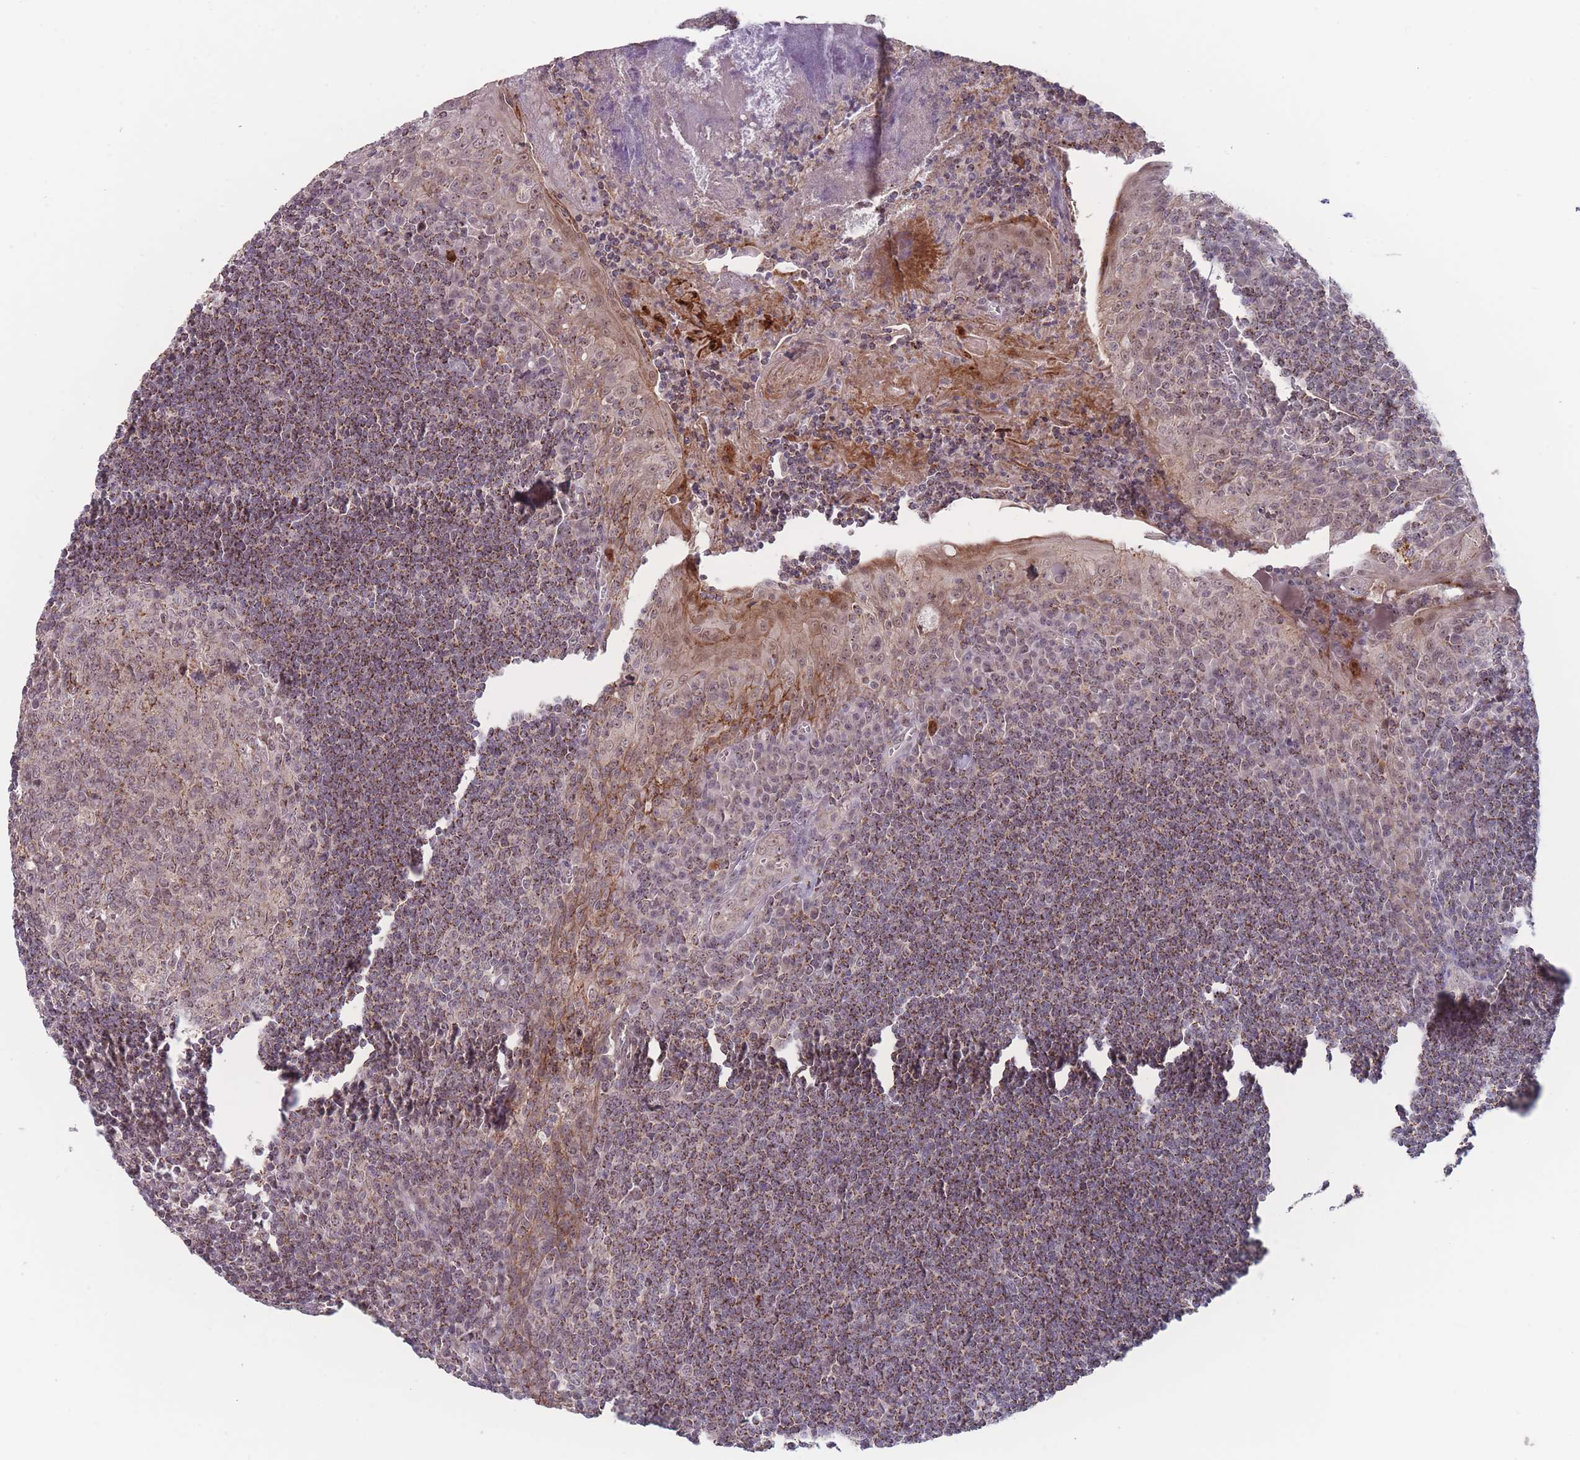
{"staining": {"intensity": "moderate", "quantity": "<25%", "location": "cytoplasmic/membranous"}, "tissue": "tonsil", "cell_type": "Germinal center cells", "image_type": "normal", "snomed": [{"axis": "morphology", "description": "Normal tissue, NOS"}, {"axis": "topography", "description": "Tonsil"}], "caption": "Immunohistochemical staining of normal human tonsil exhibits <25% levels of moderate cytoplasmic/membranous protein expression in about <25% of germinal center cells. (DAB IHC, brown staining for protein, blue staining for nuclei).", "gene": "TMEM232", "patient": {"sex": "male", "age": 27}}